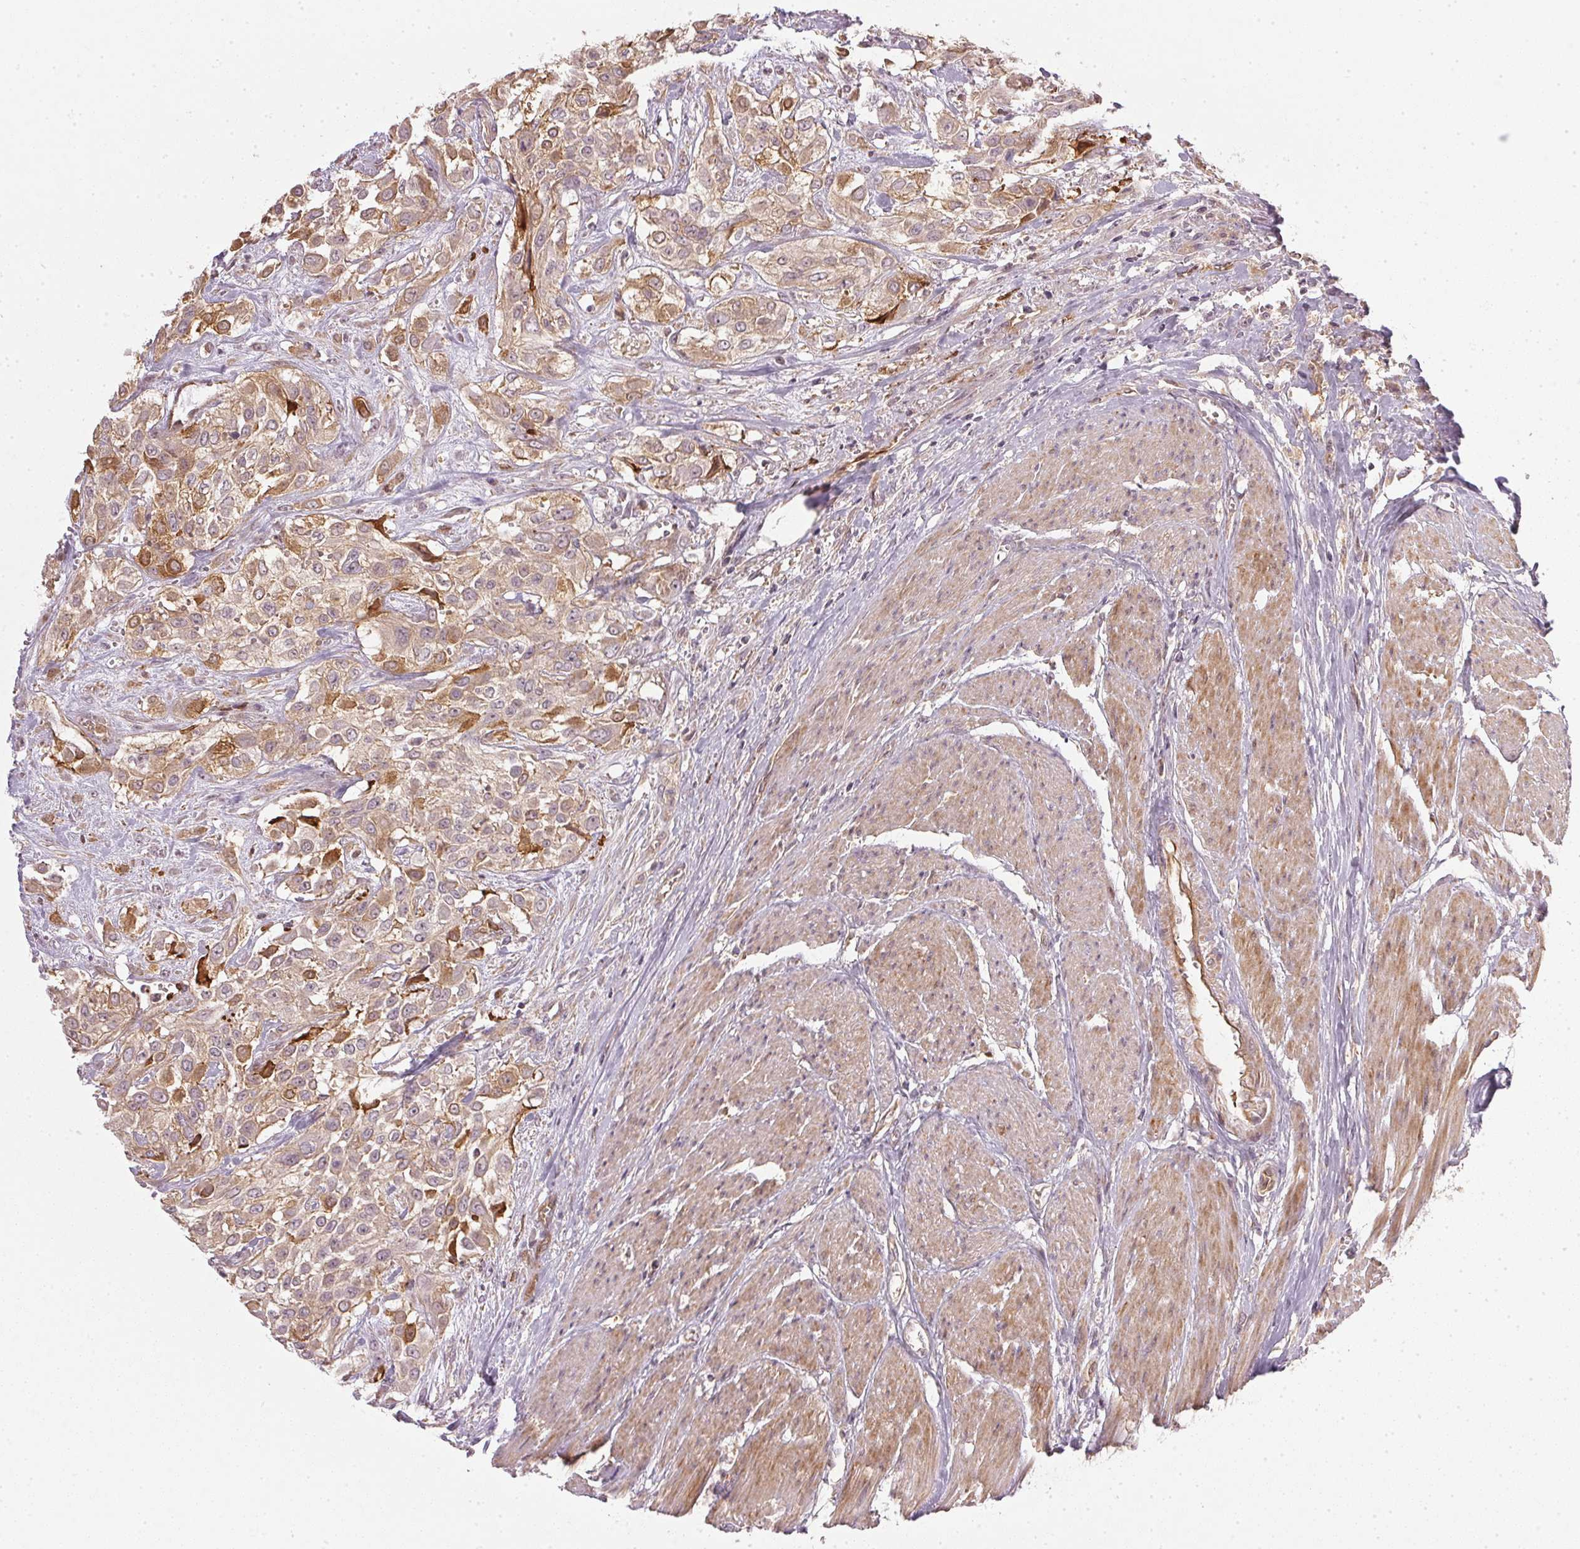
{"staining": {"intensity": "moderate", "quantity": ">75%", "location": "cytoplasmic/membranous"}, "tissue": "urothelial cancer", "cell_type": "Tumor cells", "image_type": "cancer", "snomed": [{"axis": "morphology", "description": "Urothelial carcinoma, High grade"}, {"axis": "topography", "description": "Urinary bladder"}], "caption": "A medium amount of moderate cytoplasmic/membranous positivity is present in about >75% of tumor cells in urothelial cancer tissue.", "gene": "NADK2", "patient": {"sex": "male", "age": 57}}